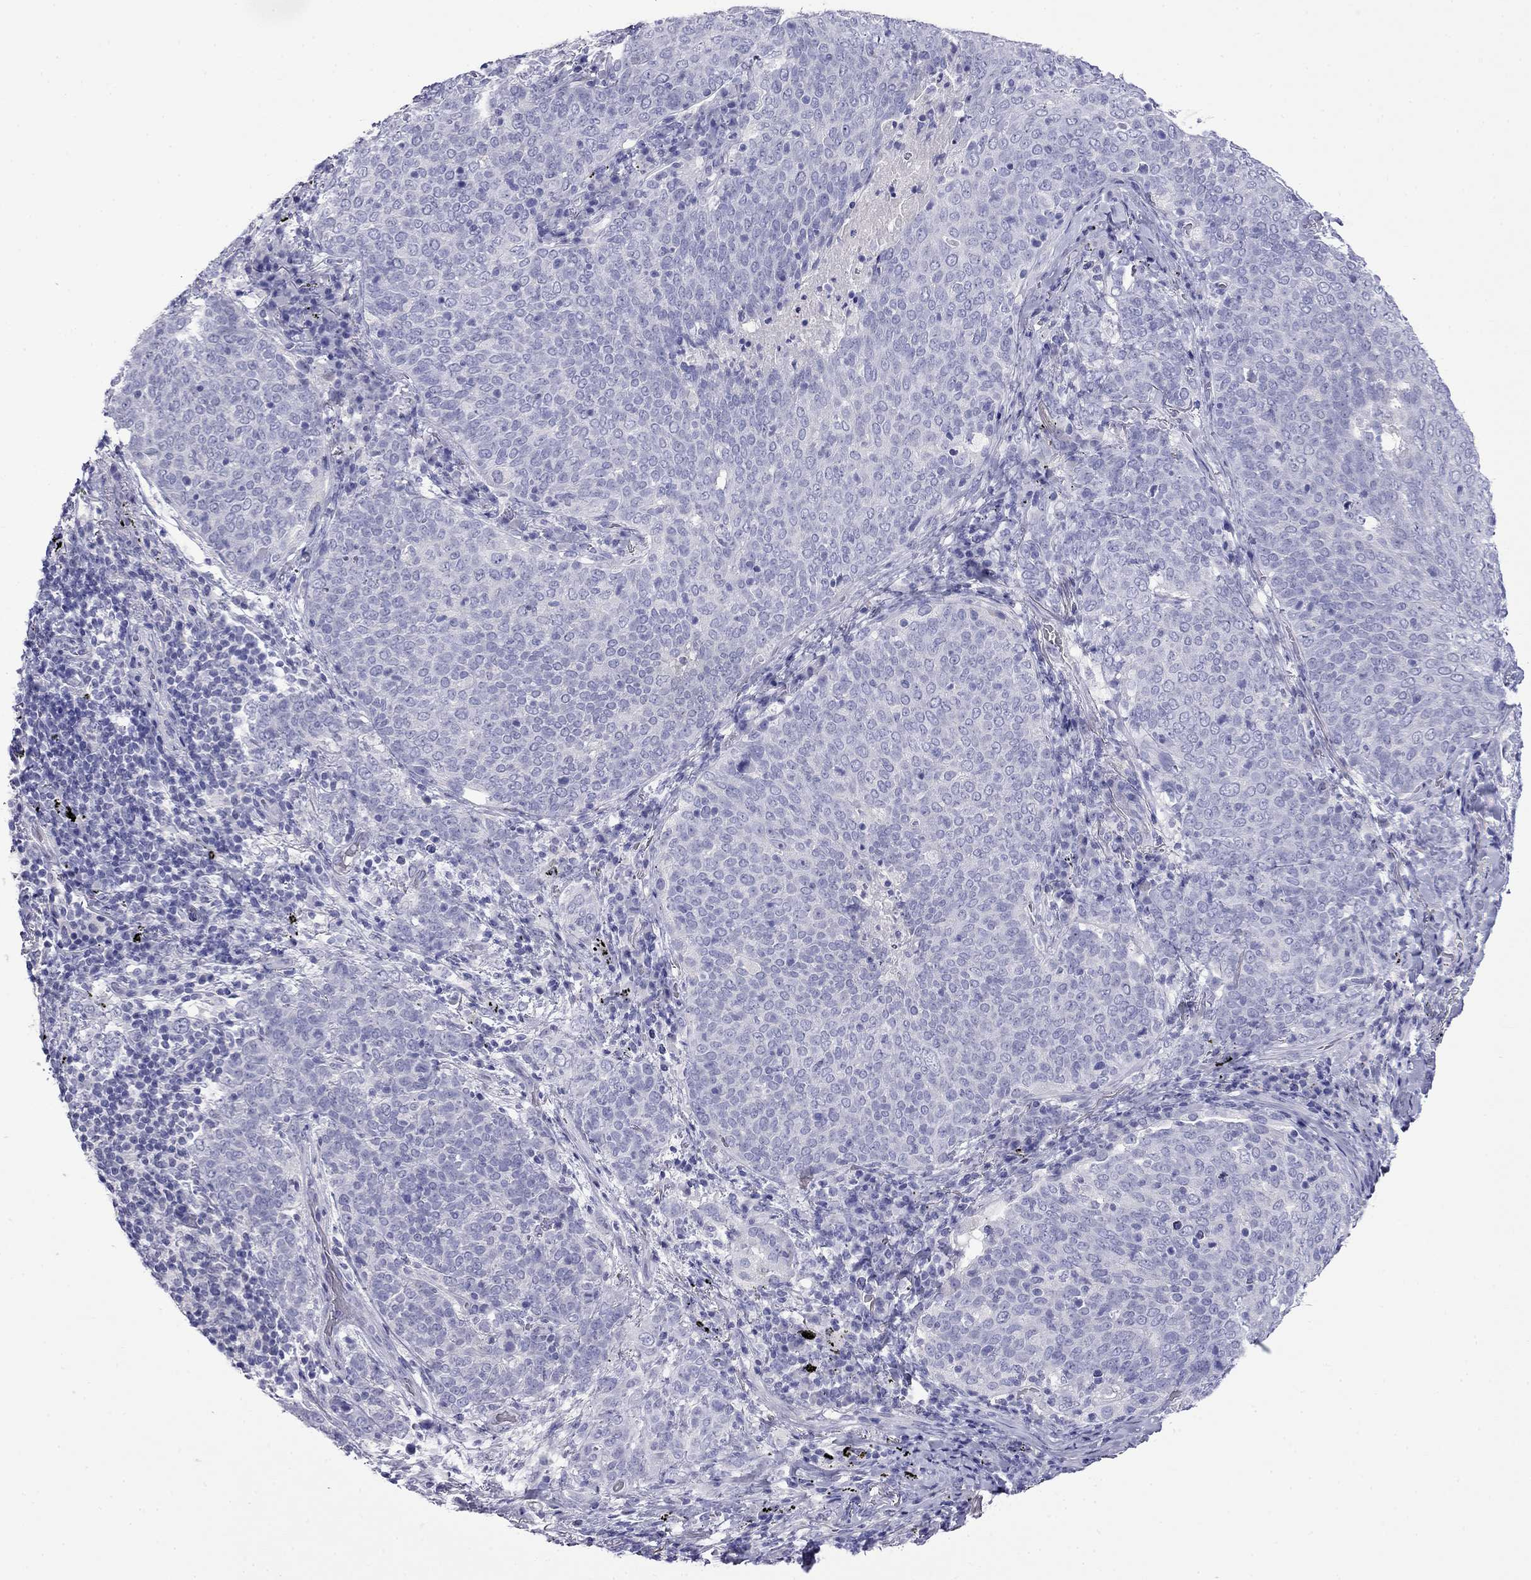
{"staining": {"intensity": "negative", "quantity": "none", "location": "none"}, "tissue": "lung cancer", "cell_type": "Tumor cells", "image_type": "cancer", "snomed": [{"axis": "morphology", "description": "Squamous cell carcinoma, NOS"}, {"axis": "topography", "description": "Lung"}], "caption": "High magnification brightfield microscopy of lung cancer (squamous cell carcinoma) stained with DAB (3,3'-diaminobenzidine) (brown) and counterstained with hematoxylin (blue): tumor cells show no significant expression.", "gene": "MYO15A", "patient": {"sex": "male", "age": 82}}